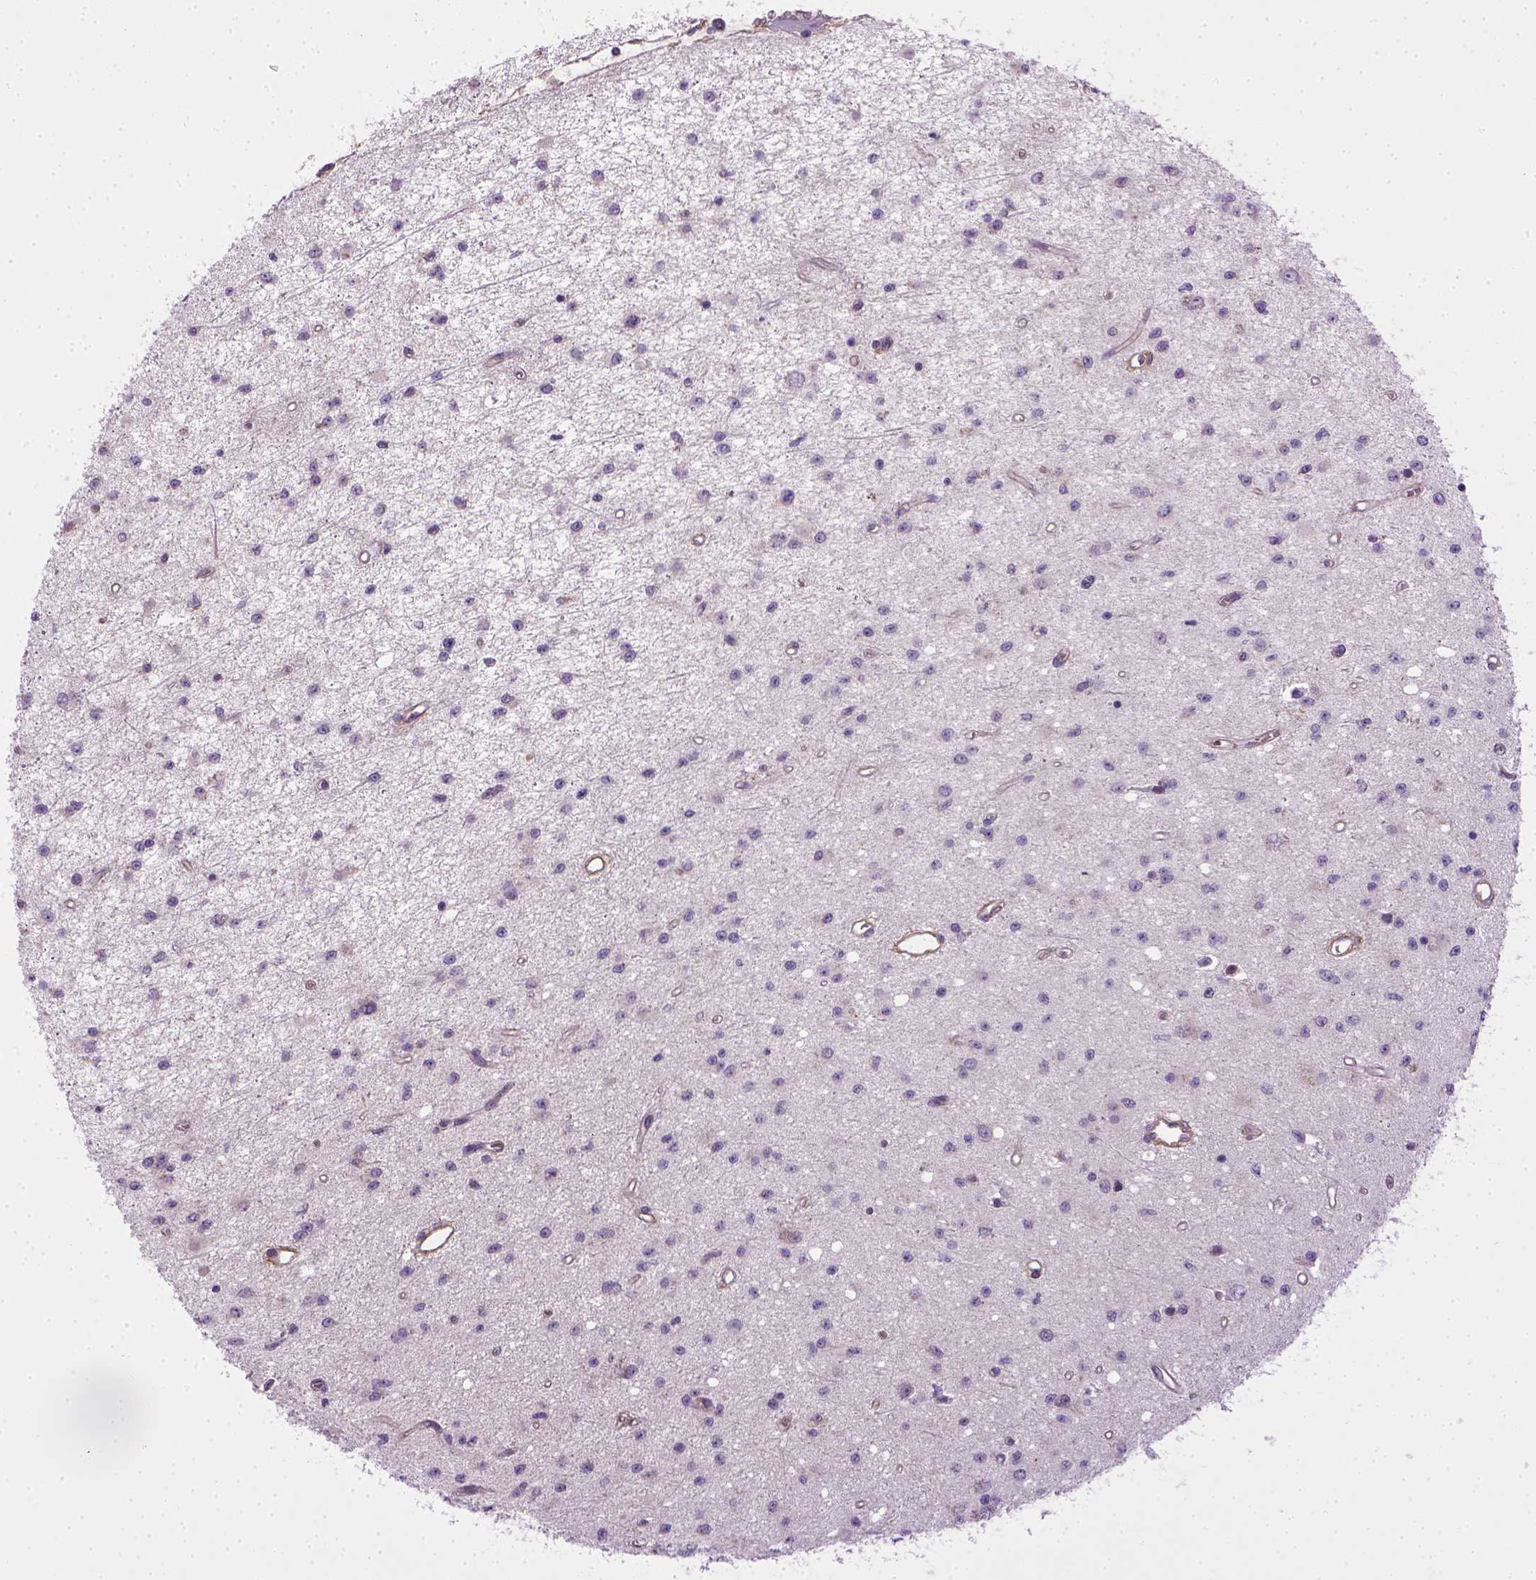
{"staining": {"intensity": "negative", "quantity": "none", "location": "none"}, "tissue": "glioma", "cell_type": "Tumor cells", "image_type": "cancer", "snomed": [{"axis": "morphology", "description": "Glioma, malignant, Low grade"}, {"axis": "topography", "description": "Brain"}], "caption": "There is no significant expression in tumor cells of glioma.", "gene": "ENG", "patient": {"sex": "female", "age": 45}}